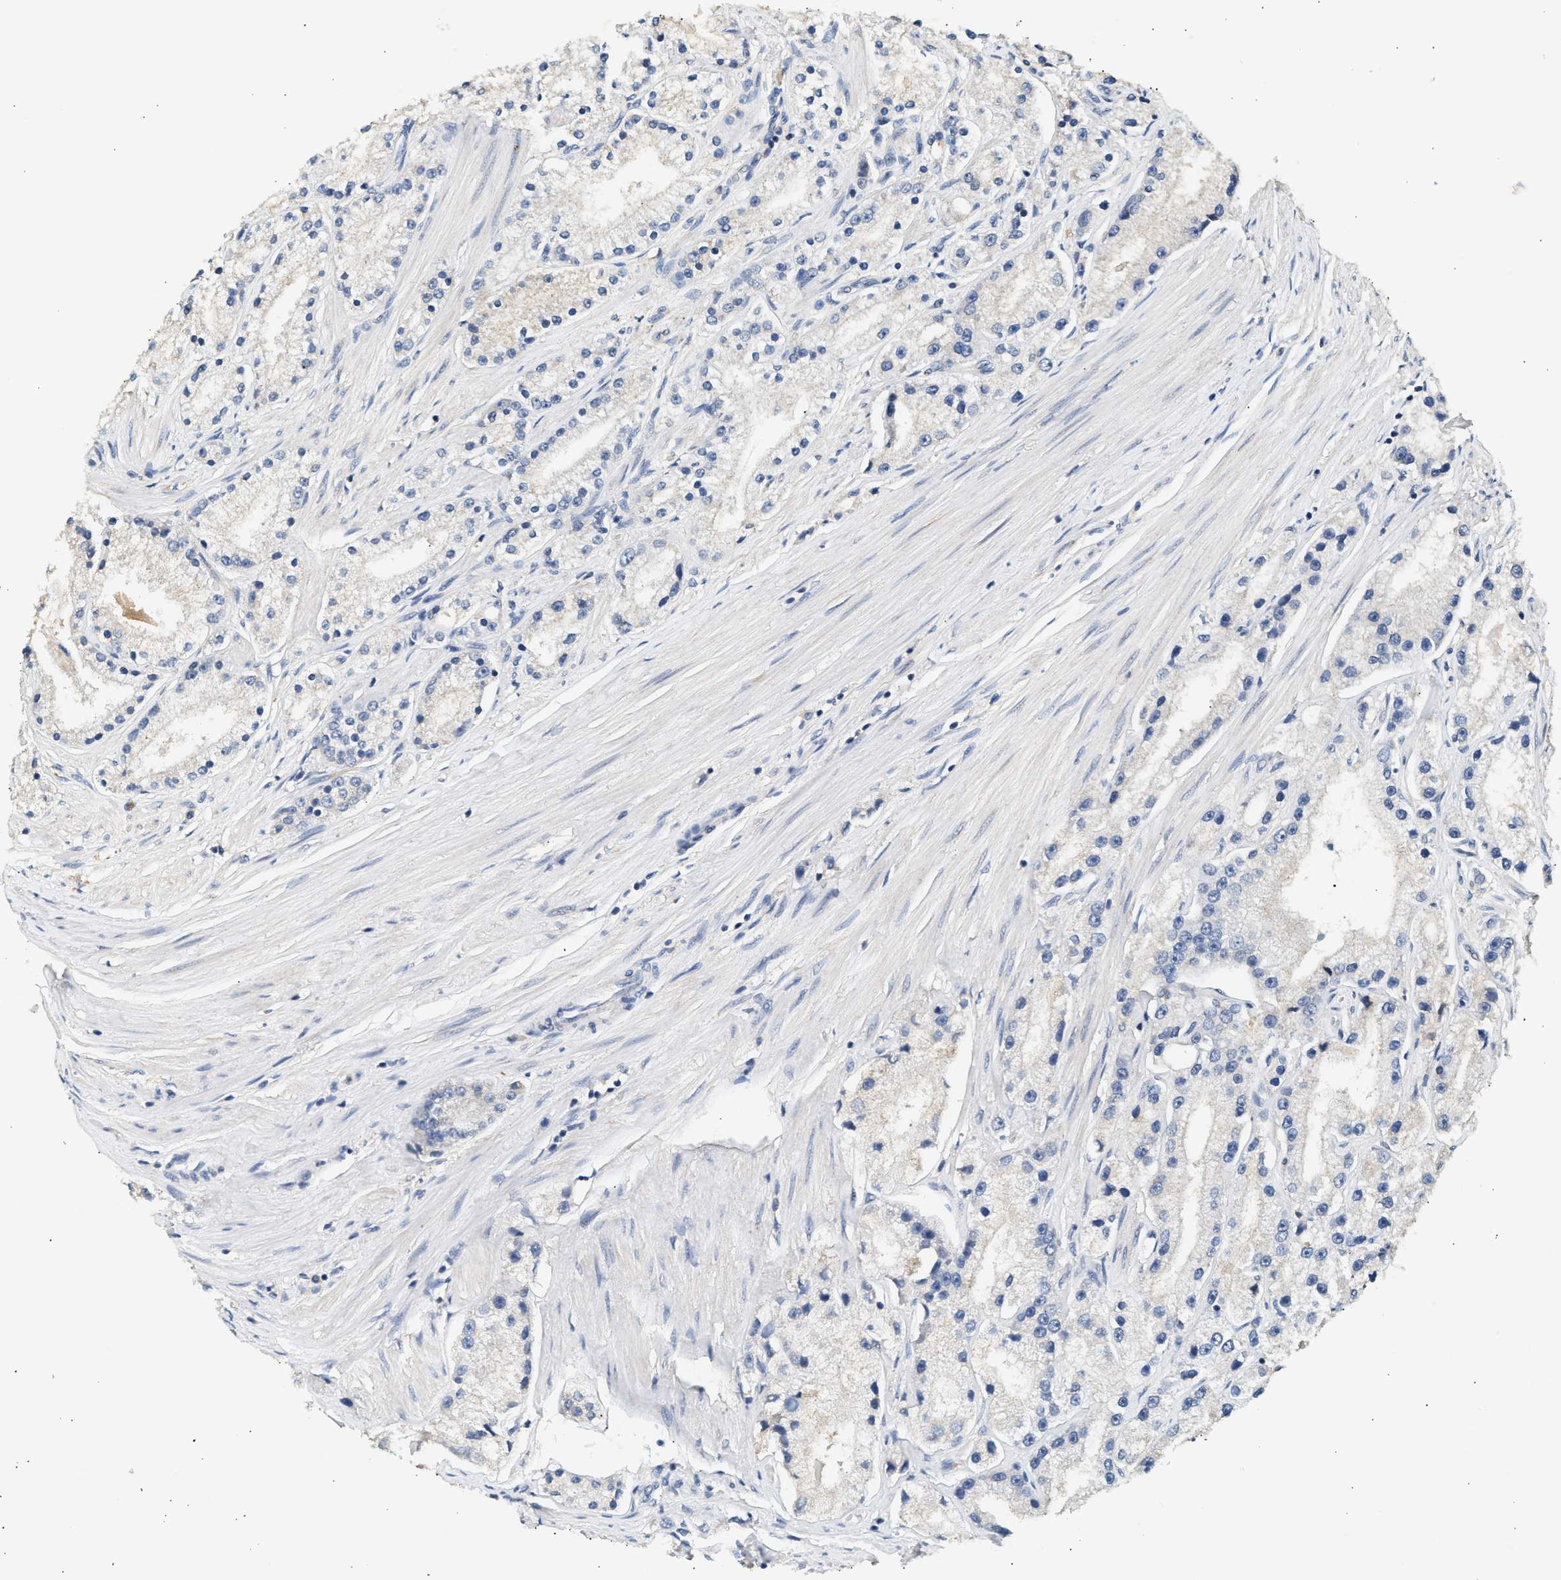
{"staining": {"intensity": "negative", "quantity": "none", "location": "none"}, "tissue": "prostate cancer", "cell_type": "Tumor cells", "image_type": "cancer", "snomed": [{"axis": "morphology", "description": "Adenocarcinoma, Low grade"}, {"axis": "topography", "description": "Prostate"}], "caption": "DAB immunohistochemical staining of human prostate cancer reveals no significant expression in tumor cells.", "gene": "WDR31", "patient": {"sex": "male", "age": 63}}